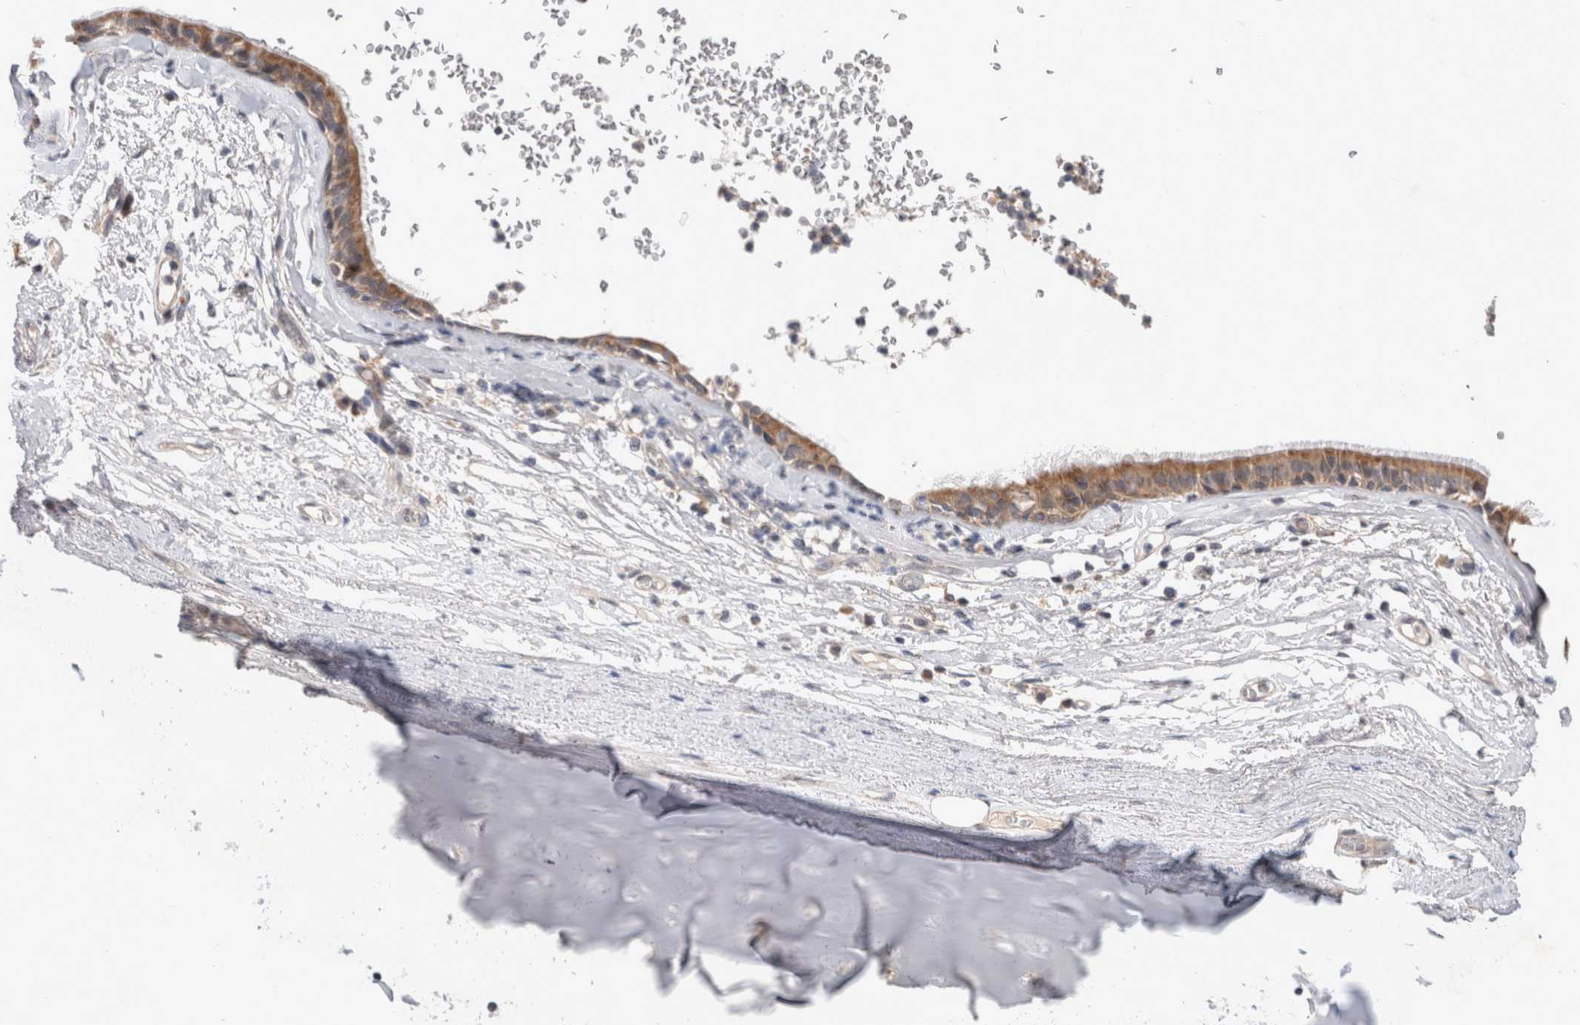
{"staining": {"intensity": "negative", "quantity": "none", "location": "none"}, "tissue": "adipose tissue", "cell_type": "Adipocytes", "image_type": "normal", "snomed": [{"axis": "morphology", "description": "Normal tissue, NOS"}, {"axis": "topography", "description": "Cartilage tissue"}], "caption": "Immunohistochemical staining of benign adipose tissue exhibits no significant positivity in adipocytes. (DAB (3,3'-diaminobenzidine) IHC with hematoxylin counter stain).", "gene": "MRPL37", "patient": {"sex": "female", "age": 63}}